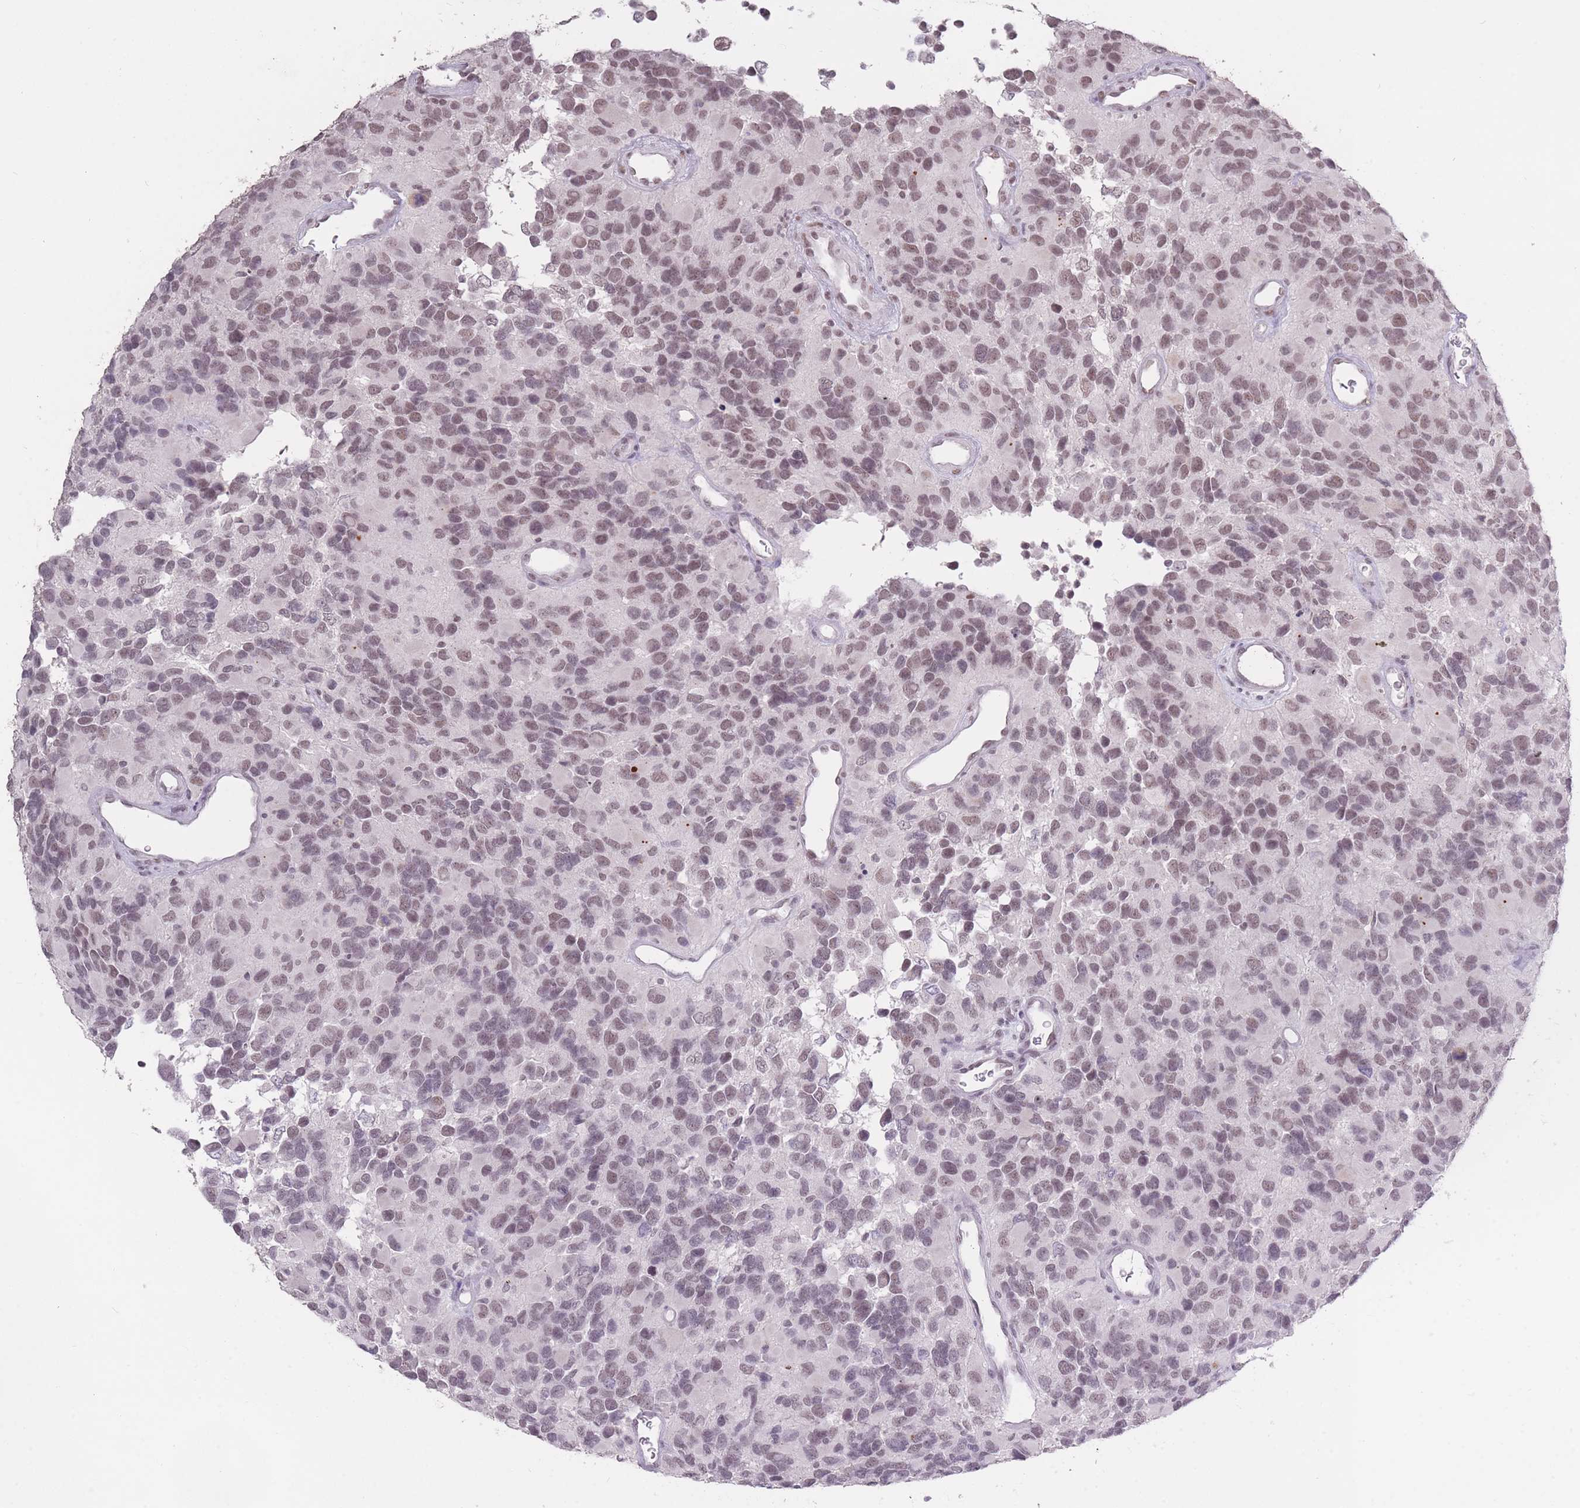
{"staining": {"intensity": "weak", "quantity": "25%-75%", "location": "nuclear"}, "tissue": "glioma", "cell_type": "Tumor cells", "image_type": "cancer", "snomed": [{"axis": "morphology", "description": "Glioma, malignant, High grade"}, {"axis": "topography", "description": "Brain"}], "caption": "Human glioma stained with a protein marker reveals weak staining in tumor cells.", "gene": "HNRNPUL1", "patient": {"sex": "male", "age": 77}}